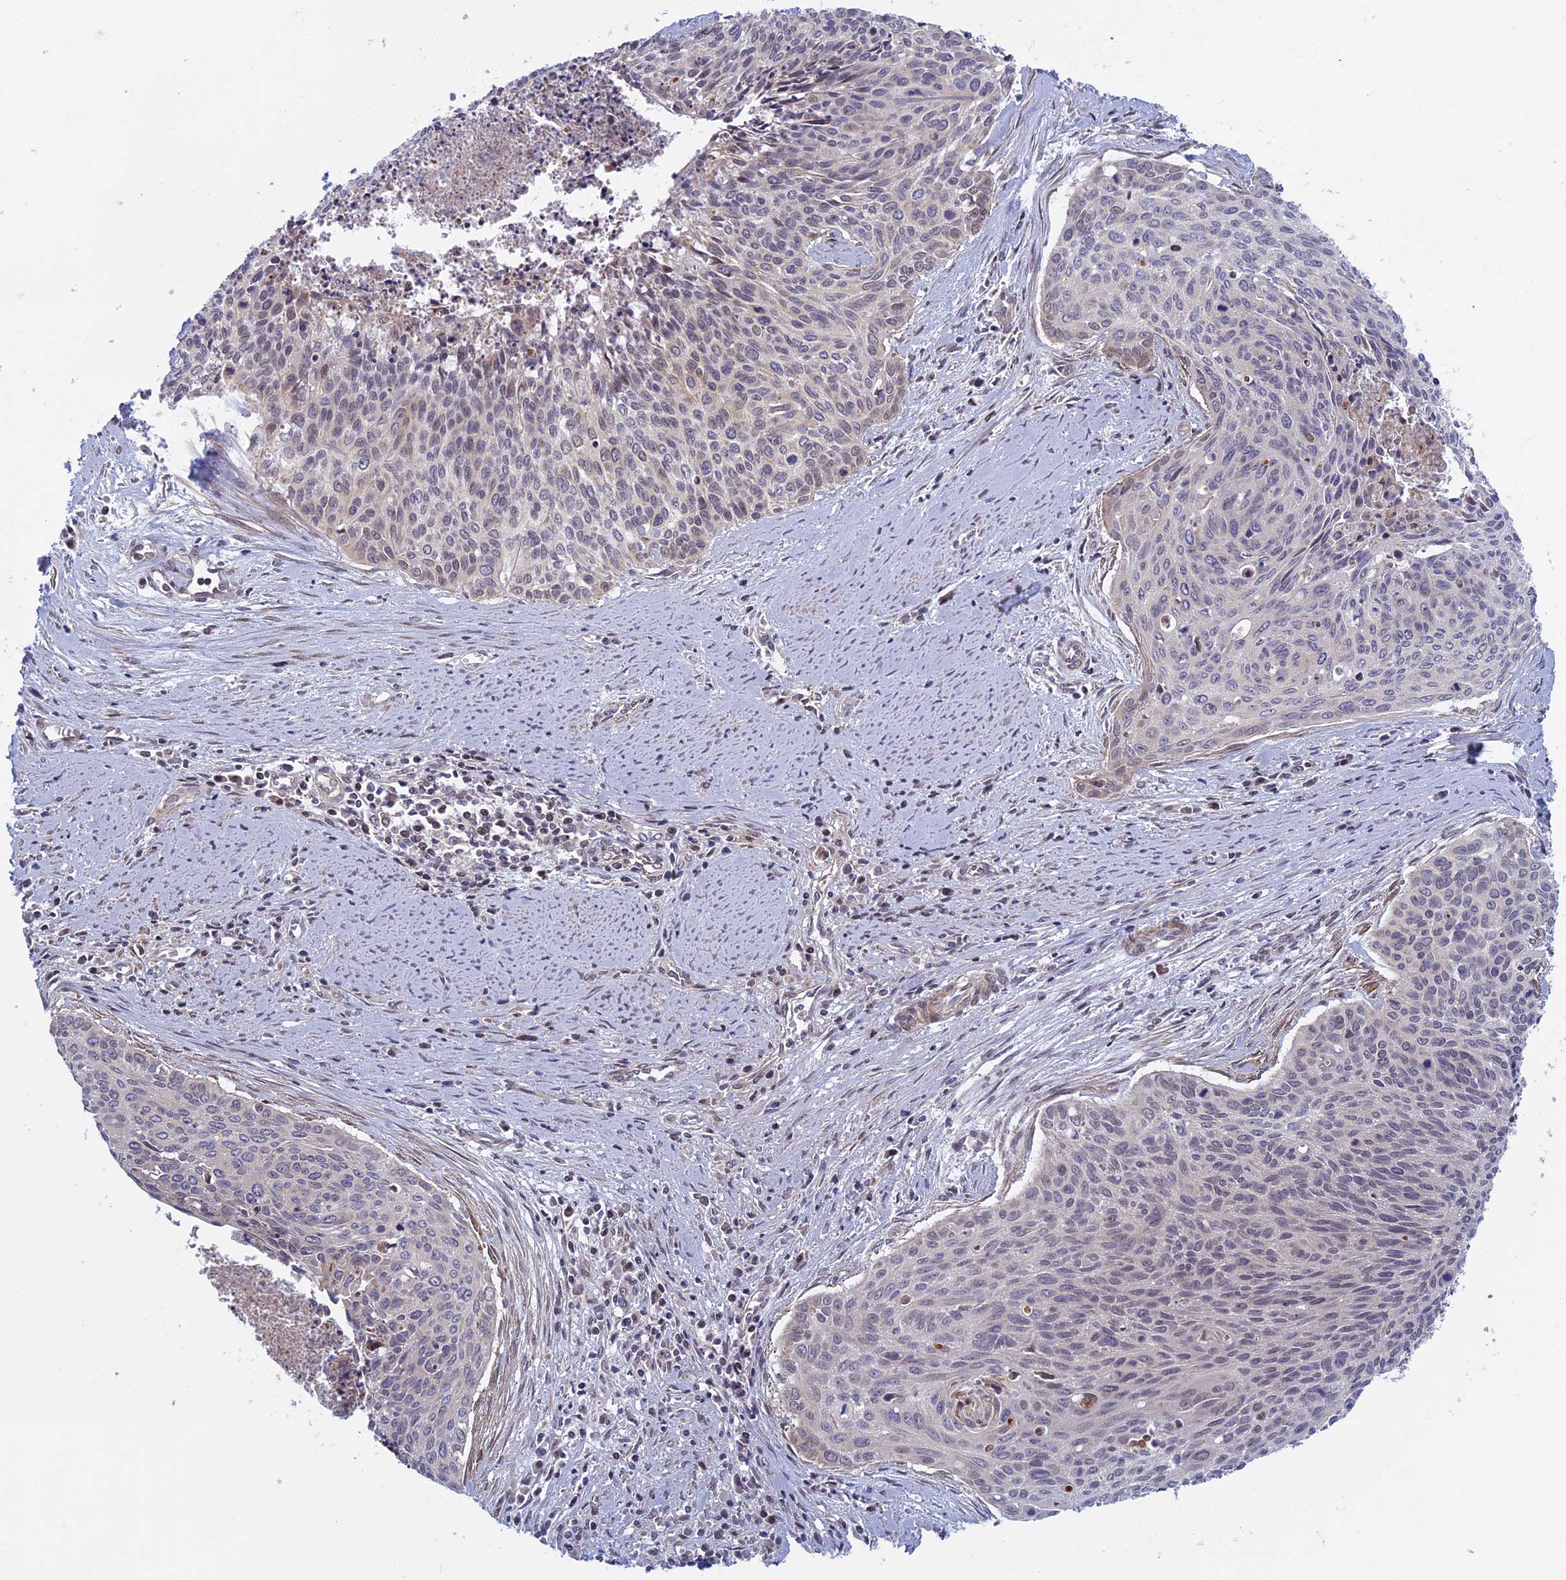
{"staining": {"intensity": "negative", "quantity": "none", "location": "none"}, "tissue": "cervical cancer", "cell_type": "Tumor cells", "image_type": "cancer", "snomed": [{"axis": "morphology", "description": "Squamous cell carcinoma, NOS"}, {"axis": "topography", "description": "Cervix"}], "caption": "High power microscopy micrograph of an immunohistochemistry histopathology image of cervical squamous cell carcinoma, revealing no significant staining in tumor cells.", "gene": "FADS1", "patient": {"sex": "female", "age": 55}}